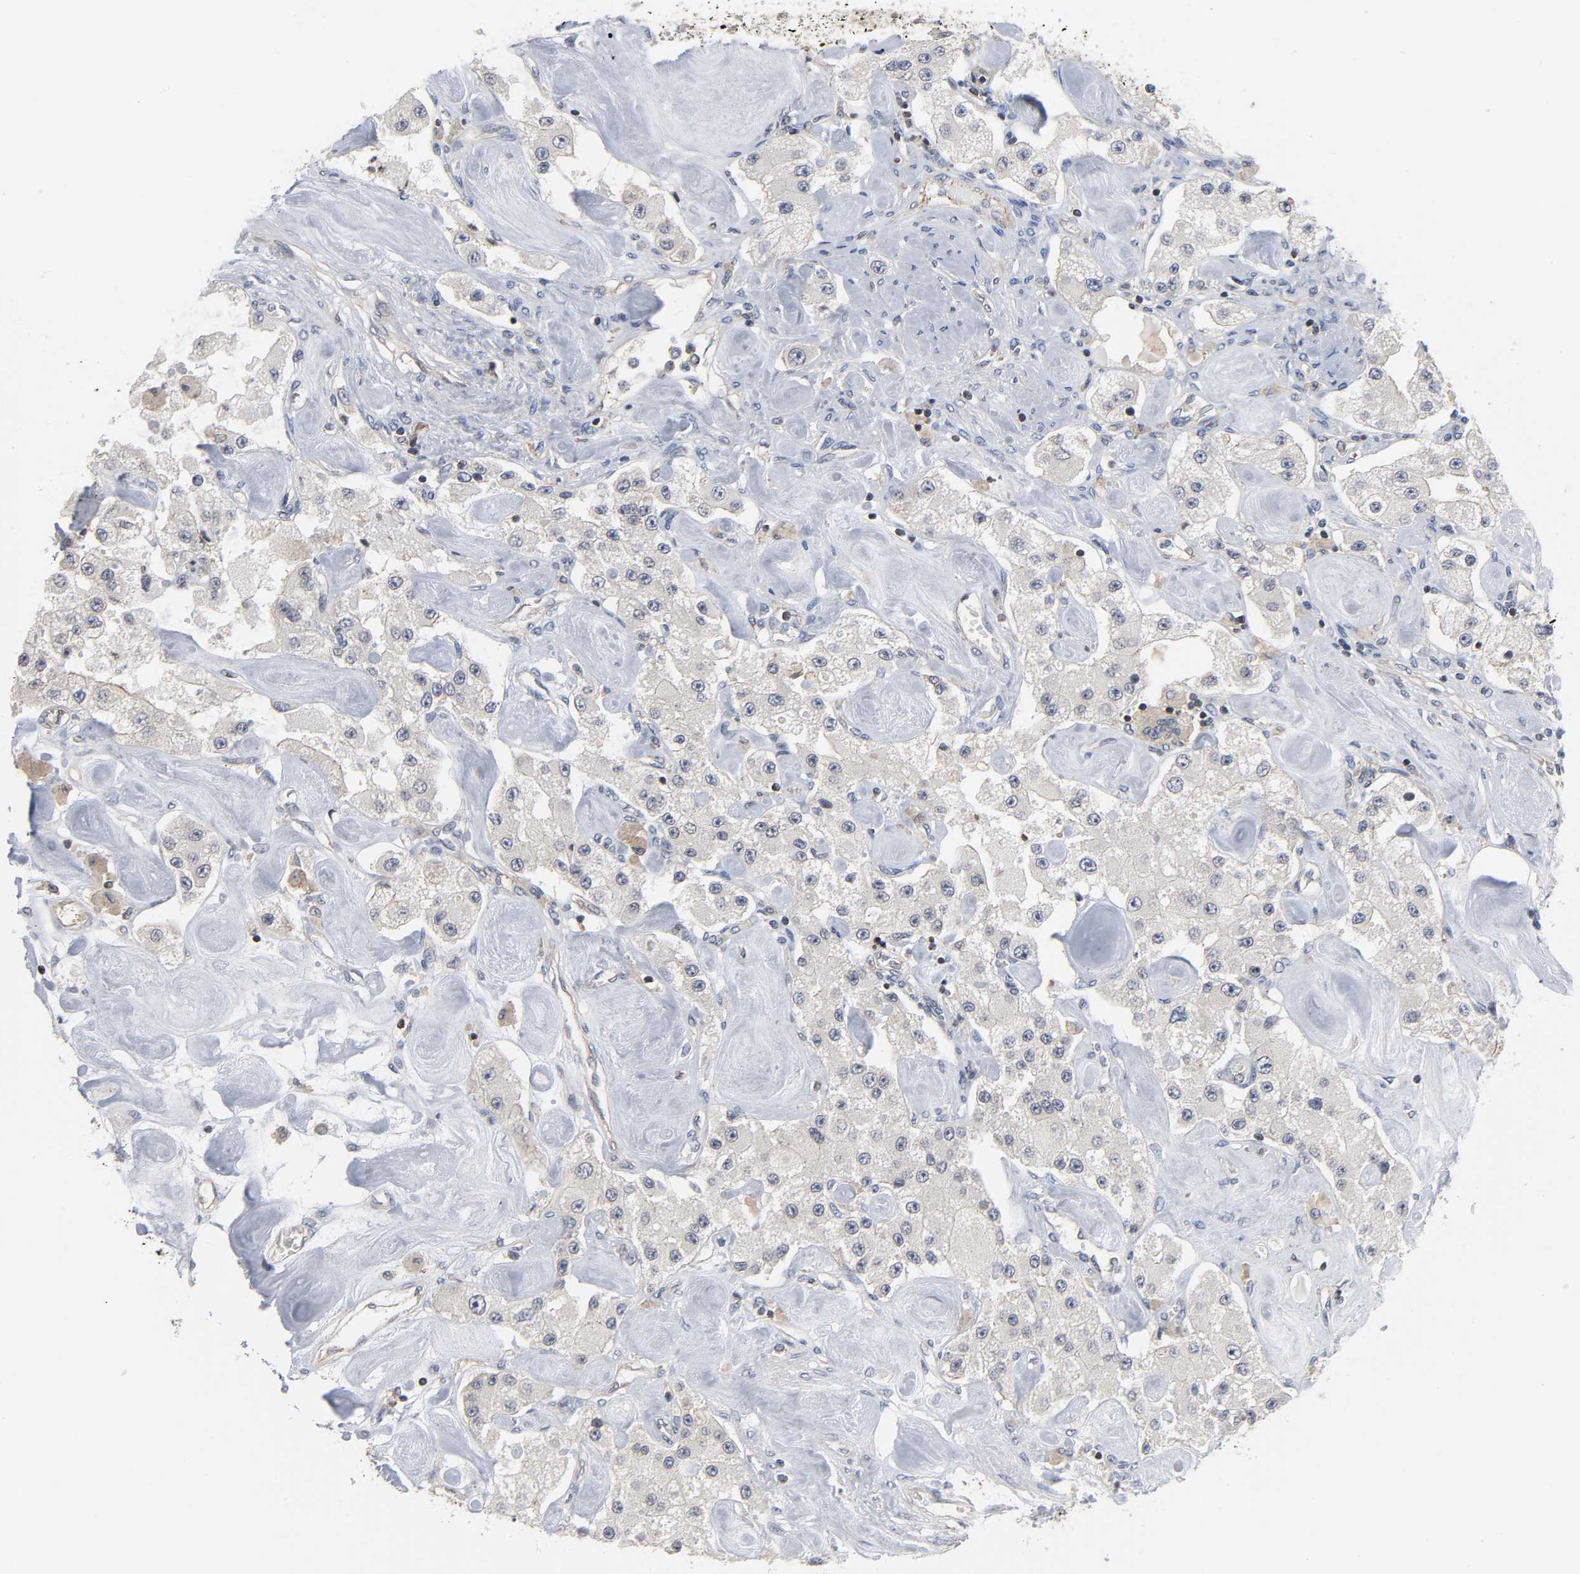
{"staining": {"intensity": "weak", "quantity": "25%-75%", "location": "cytoplasmic/membranous"}, "tissue": "carcinoid", "cell_type": "Tumor cells", "image_type": "cancer", "snomed": [{"axis": "morphology", "description": "Carcinoid, malignant, NOS"}, {"axis": "topography", "description": "Pancreas"}], "caption": "Carcinoid tissue reveals weak cytoplasmic/membranous staining in approximately 25%-75% of tumor cells, visualized by immunohistochemistry. (IHC, brightfield microscopy, high magnification).", "gene": "DDX10", "patient": {"sex": "male", "age": 41}}